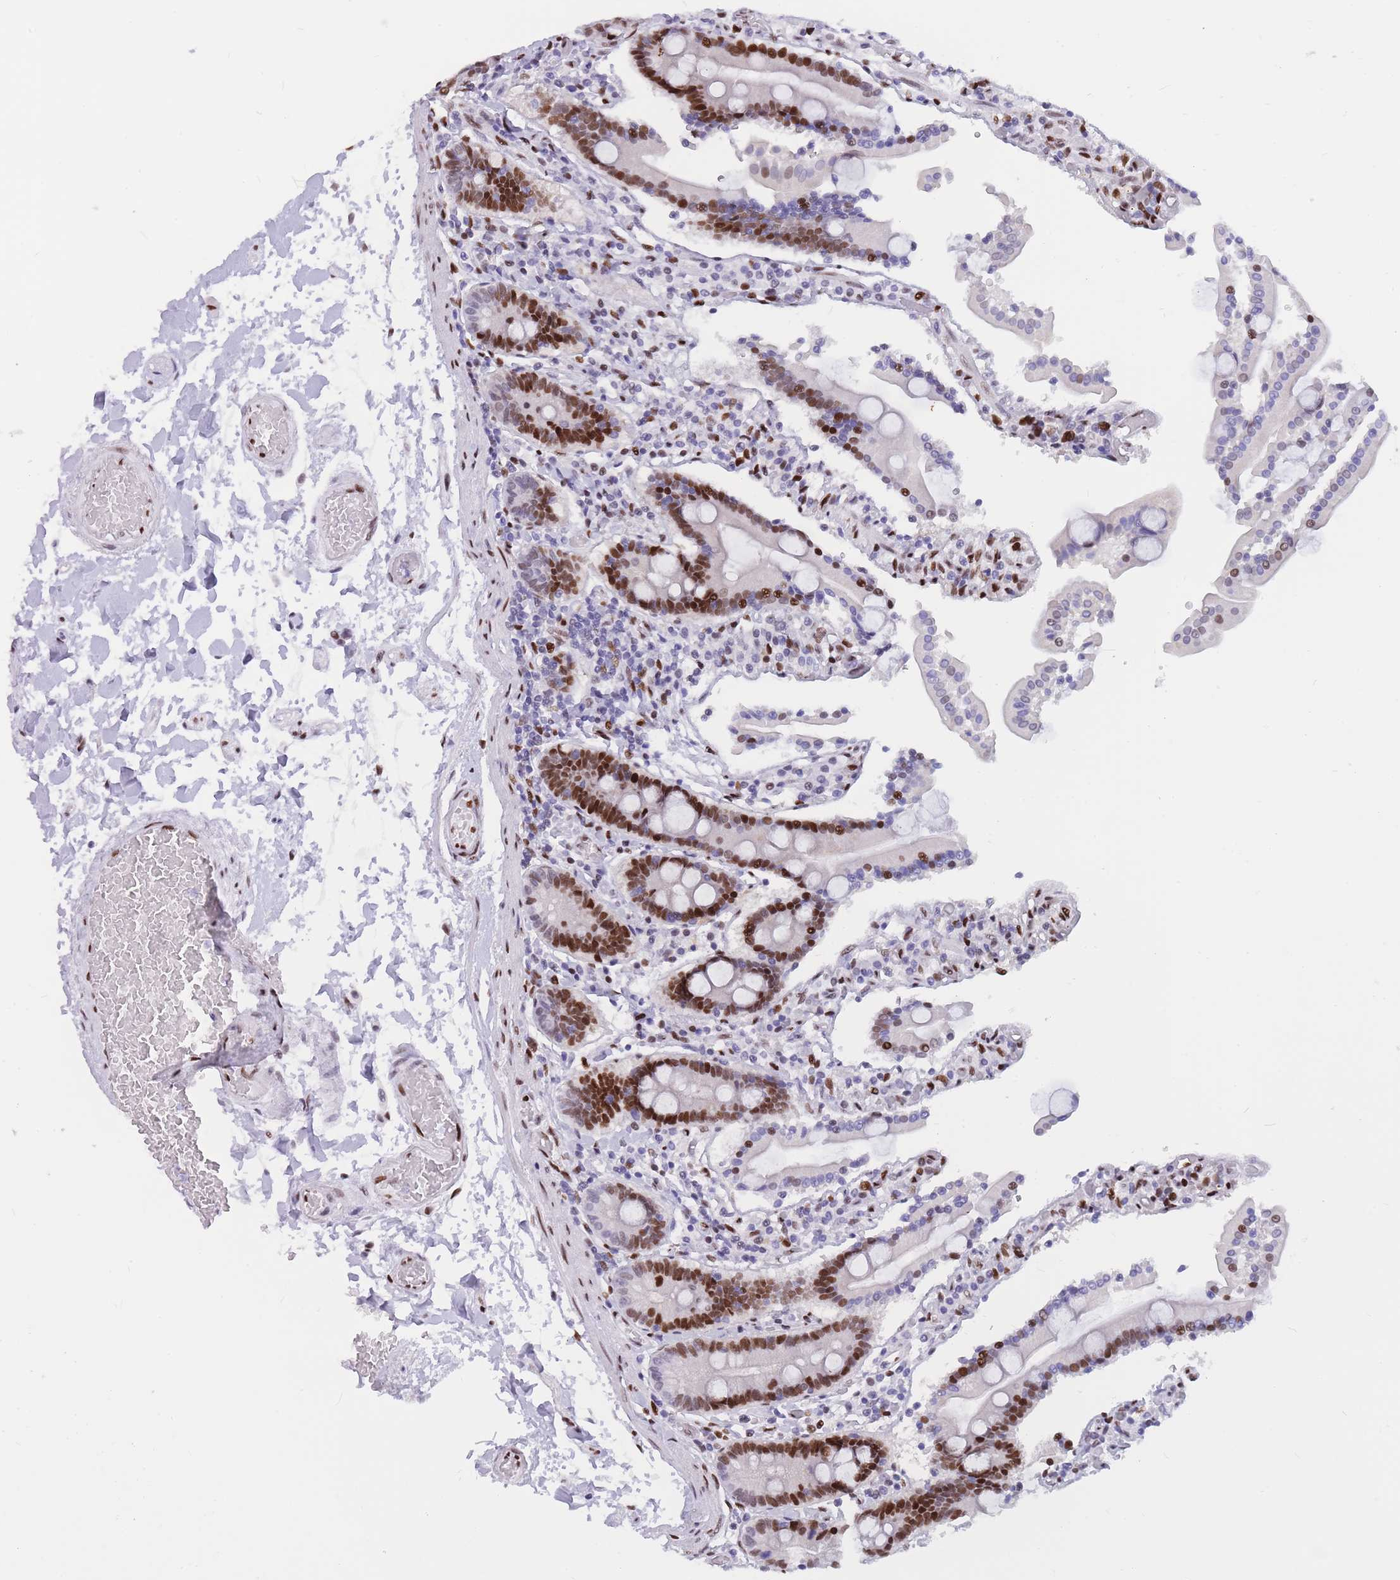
{"staining": {"intensity": "strong", "quantity": "25%-75%", "location": "nuclear"}, "tissue": "duodenum", "cell_type": "Glandular cells", "image_type": "normal", "snomed": [{"axis": "morphology", "description": "Normal tissue, NOS"}, {"axis": "topography", "description": "Duodenum"}], "caption": "Benign duodenum shows strong nuclear positivity in approximately 25%-75% of glandular cells, visualized by immunohistochemistry.", "gene": "NASP", "patient": {"sex": "male", "age": 55}}